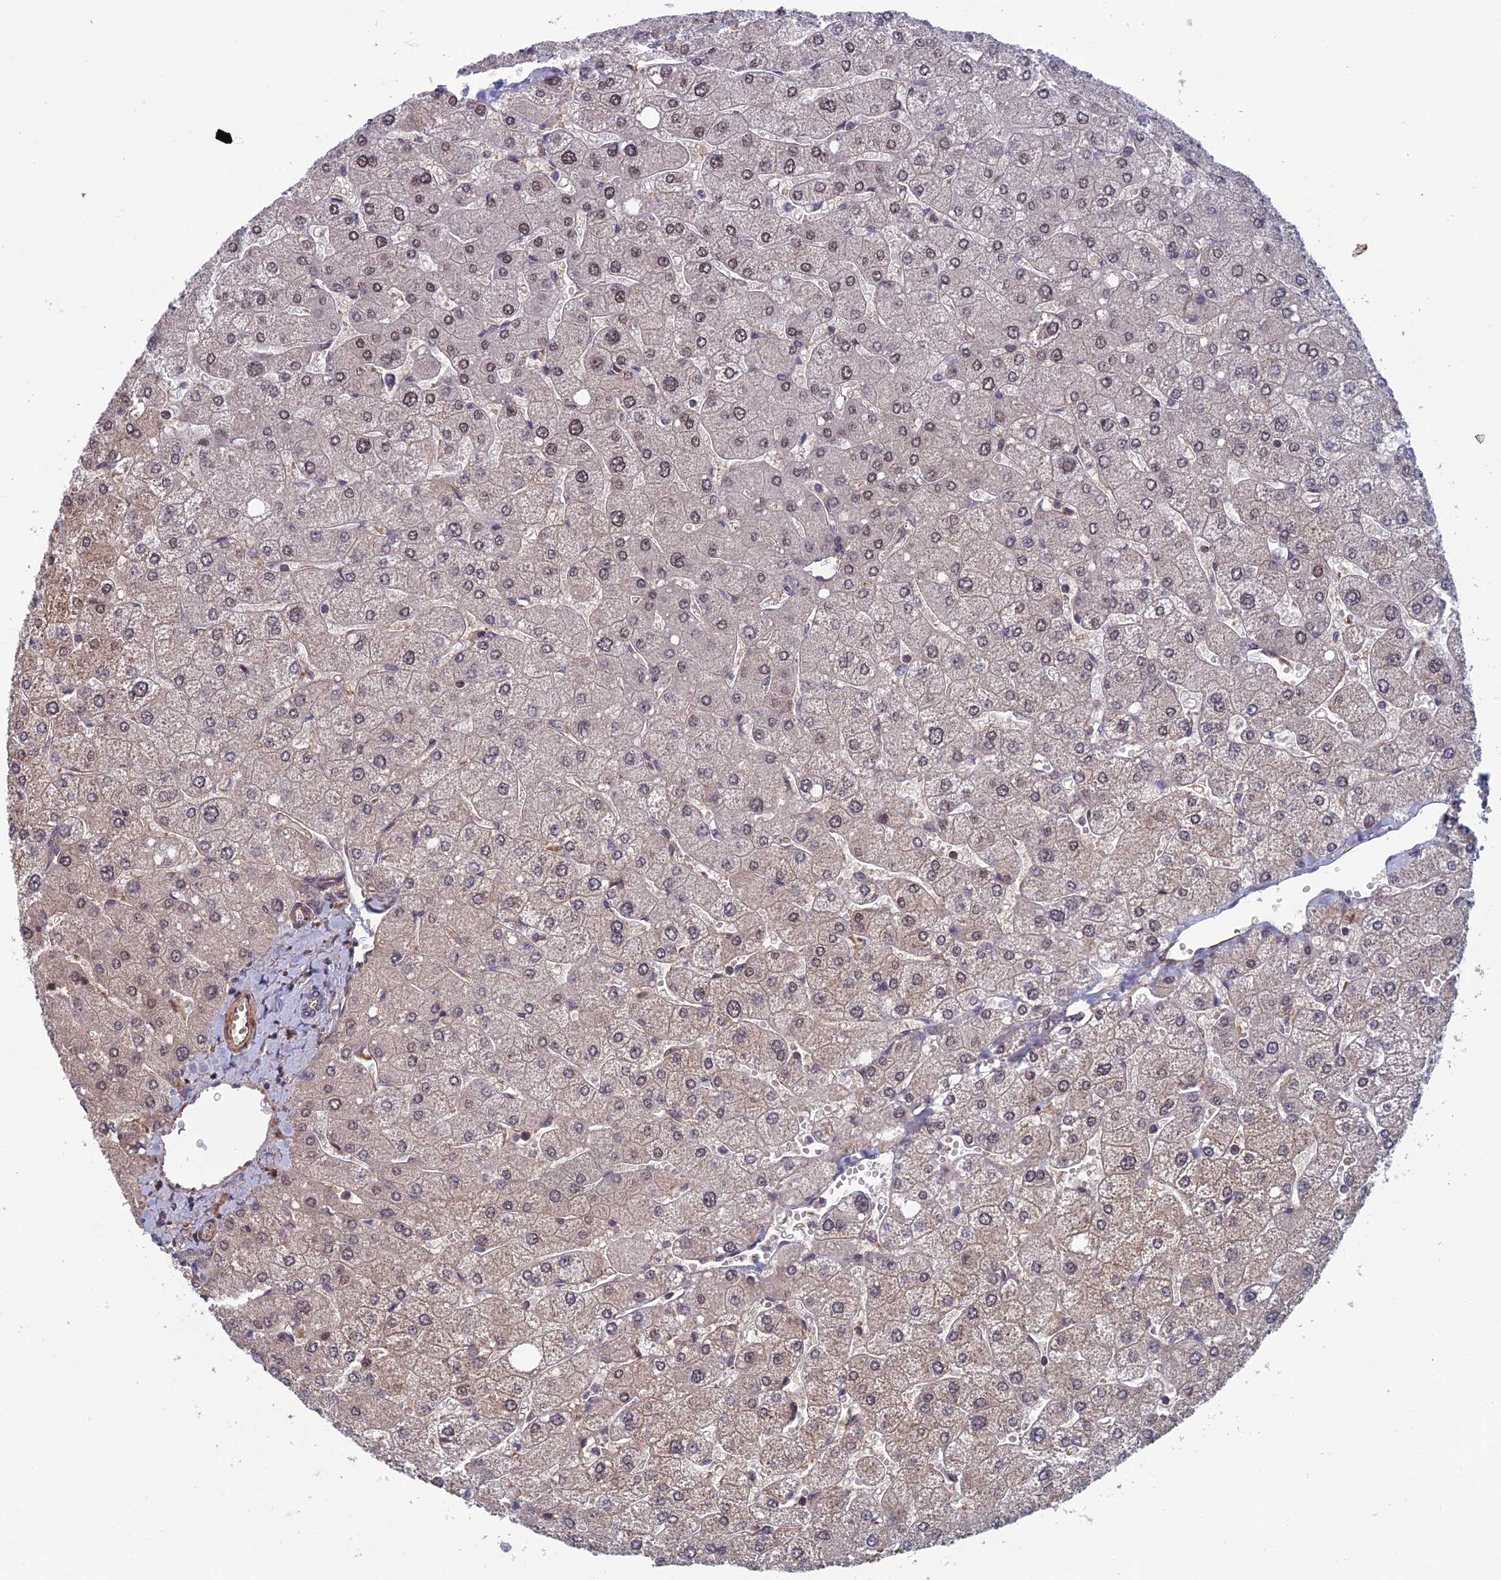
{"staining": {"intensity": "weak", "quantity": "<25%", "location": "nuclear"}, "tissue": "liver", "cell_type": "Cholangiocytes", "image_type": "normal", "snomed": [{"axis": "morphology", "description": "Normal tissue, NOS"}, {"axis": "topography", "description": "Liver"}], "caption": "This is an immunohistochemistry (IHC) micrograph of benign human liver. There is no staining in cholangiocytes.", "gene": "CCDC183", "patient": {"sex": "male", "age": 55}}